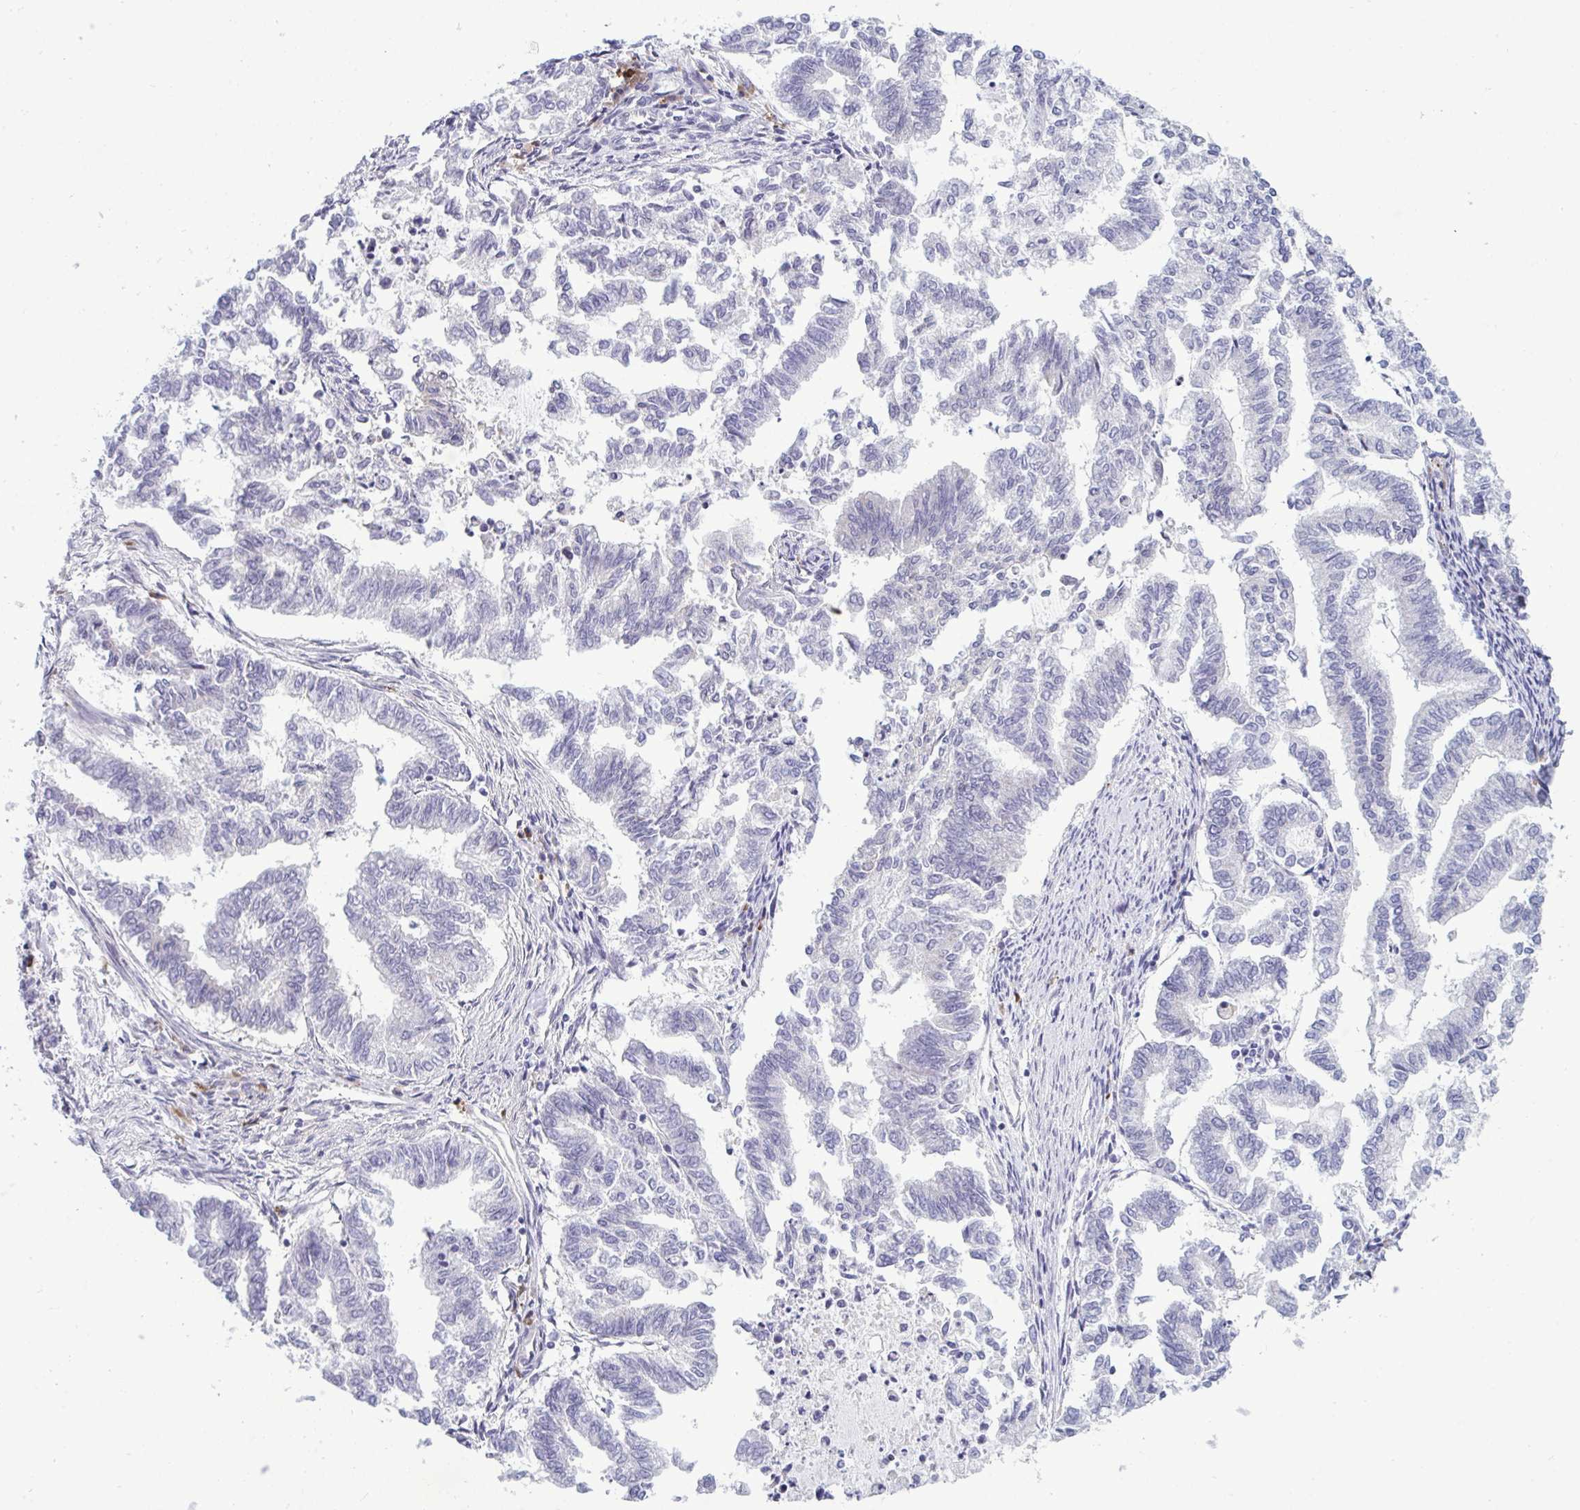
{"staining": {"intensity": "negative", "quantity": "none", "location": "none"}, "tissue": "endometrial cancer", "cell_type": "Tumor cells", "image_type": "cancer", "snomed": [{"axis": "morphology", "description": "Adenocarcinoma, NOS"}, {"axis": "topography", "description": "Endometrium"}], "caption": "Endometrial adenocarcinoma was stained to show a protein in brown. There is no significant positivity in tumor cells.", "gene": "TAB1", "patient": {"sex": "female", "age": 79}}